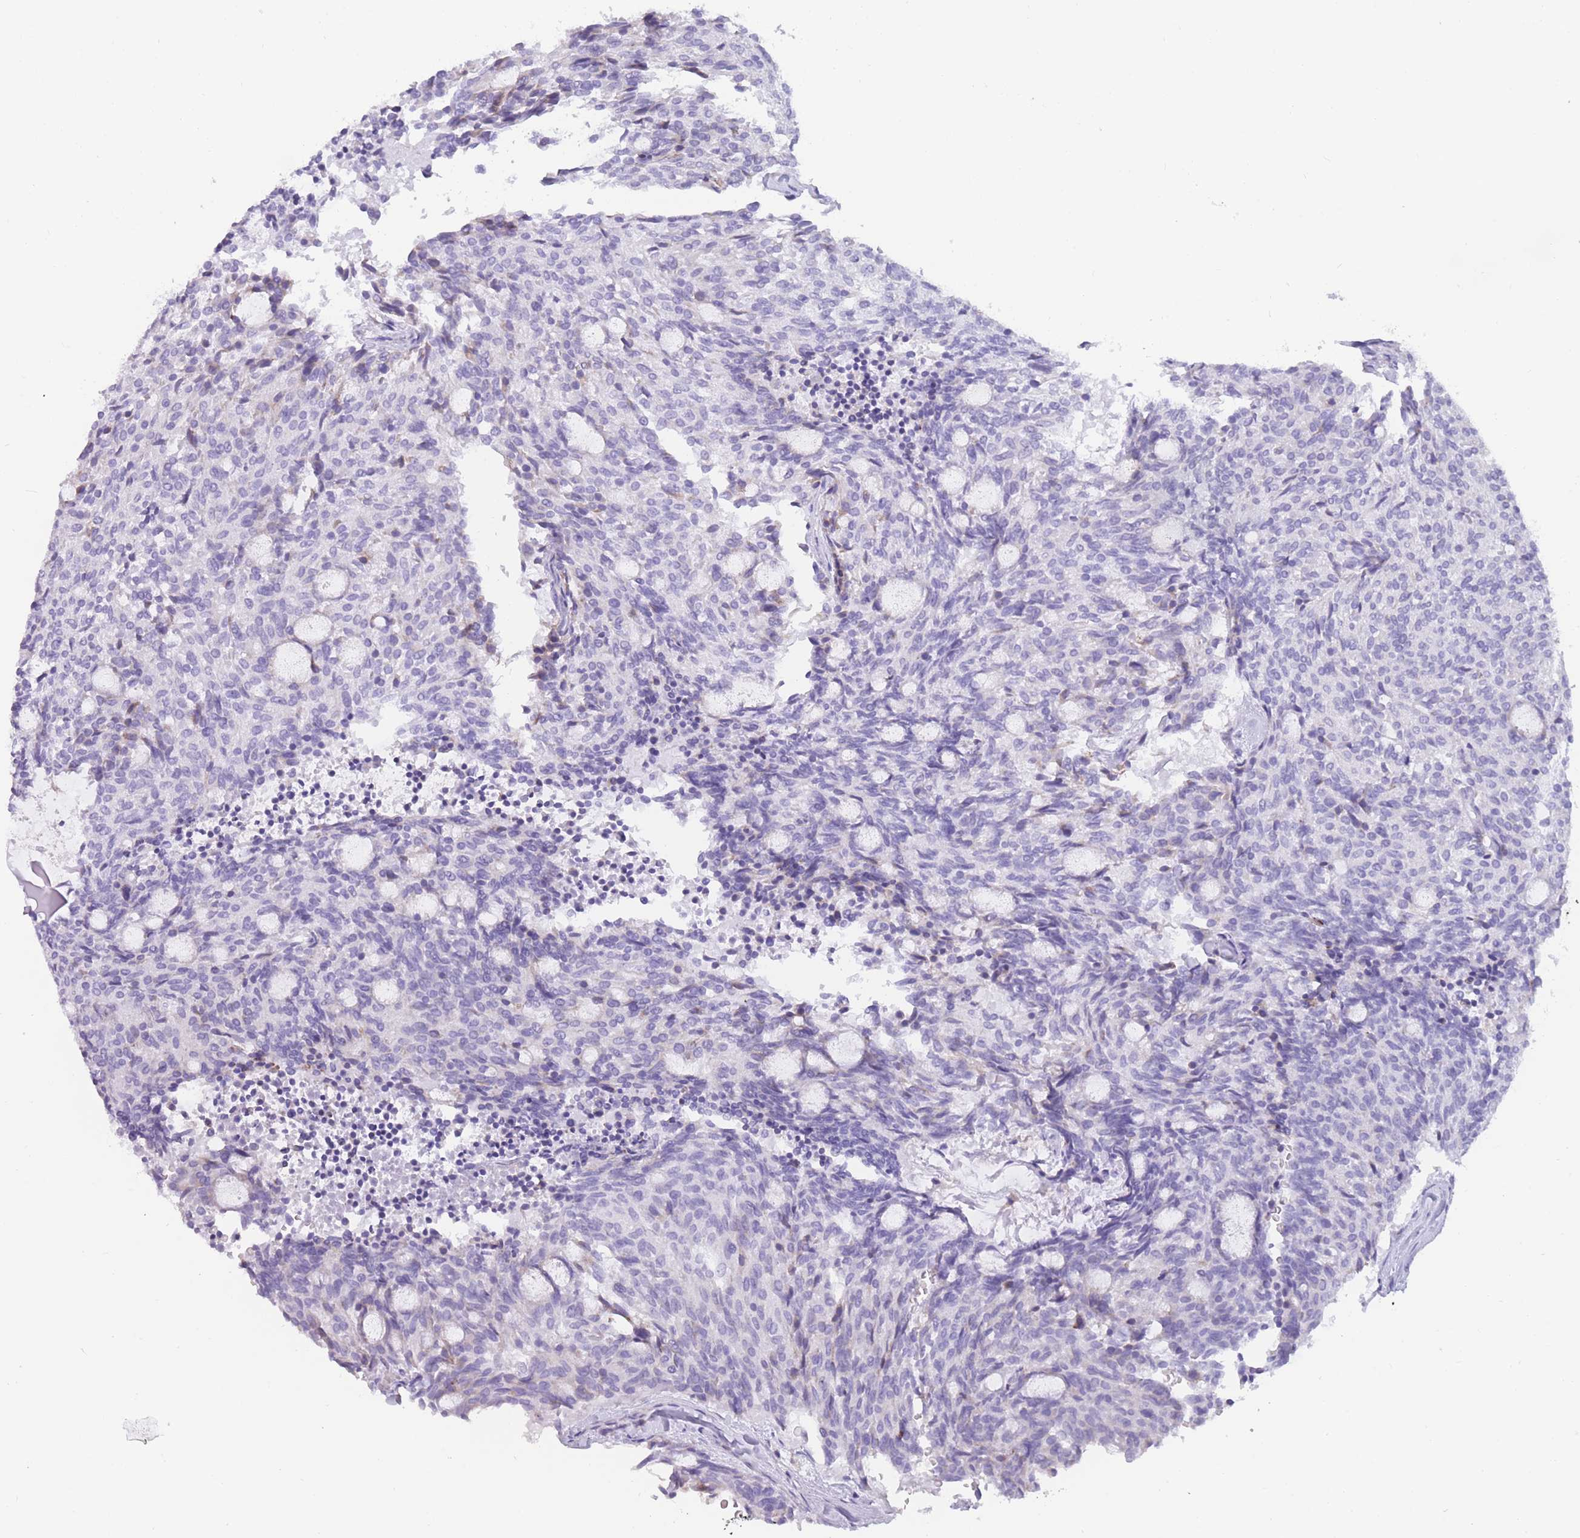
{"staining": {"intensity": "negative", "quantity": "none", "location": "none"}, "tissue": "carcinoid", "cell_type": "Tumor cells", "image_type": "cancer", "snomed": [{"axis": "morphology", "description": "Carcinoid, malignant, NOS"}, {"axis": "topography", "description": "Pancreas"}], "caption": "Immunohistochemistry micrograph of carcinoid stained for a protein (brown), which shows no positivity in tumor cells.", "gene": "COL27A1", "patient": {"sex": "female", "age": 54}}